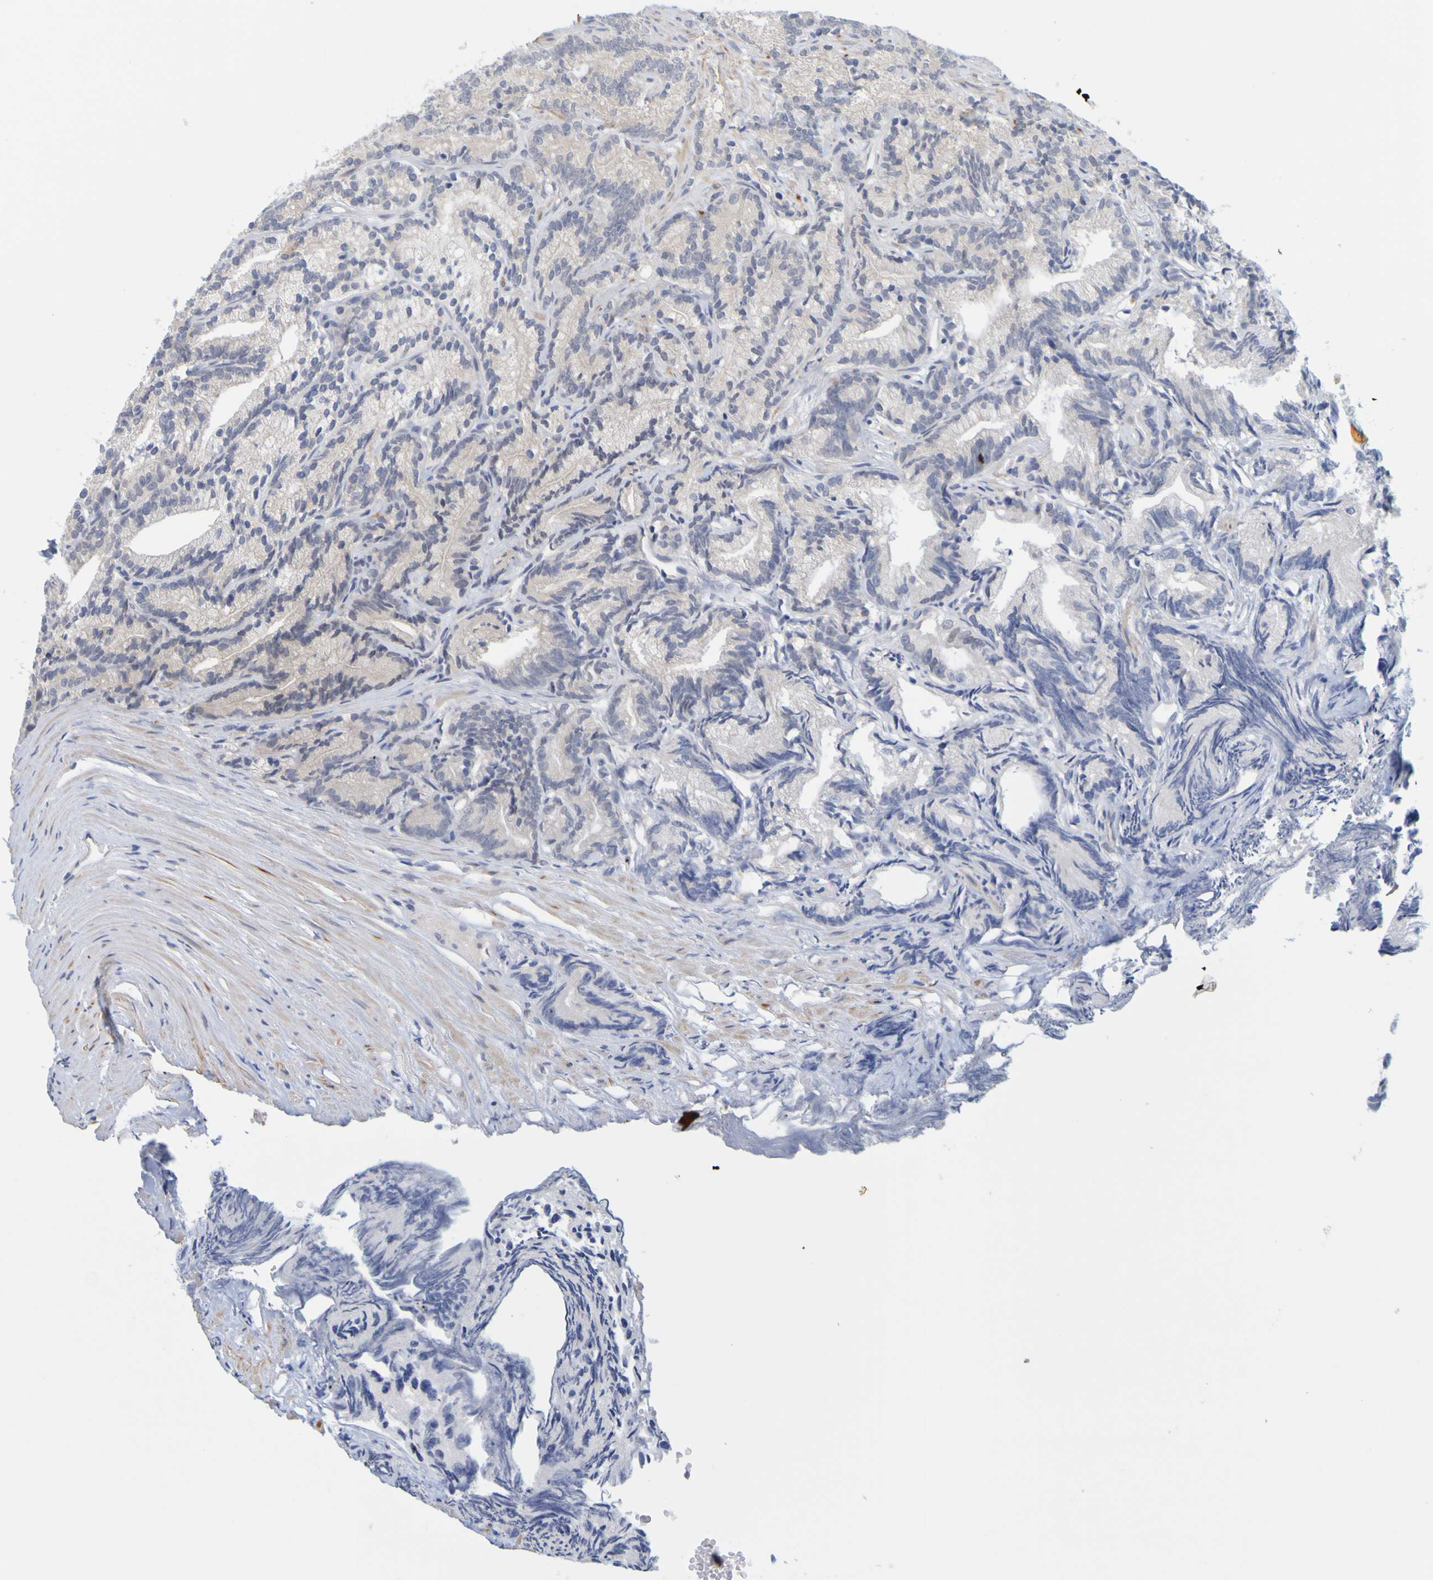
{"staining": {"intensity": "negative", "quantity": "none", "location": "none"}, "tissue": "prostate cancer", "cell_type": "Tumor cells", "image_type": "cancer", "snomed": [{"axis": "morphology", "description": "Adenocarcinoma, Low grade"}, {"axis": "topography", "description": "Prostate"}], "caption": "Immunohistochemistry of human adenocarcinoma (low-grade) (prostate) shows no positivity in tumor cells. (DAB (3,3'-diaminobenzidine) immunohistochemistry (IHC) with hematoxylin counter stain).", "gene": "ENDOU", "patient": {"sex": "male", "age": 89}}